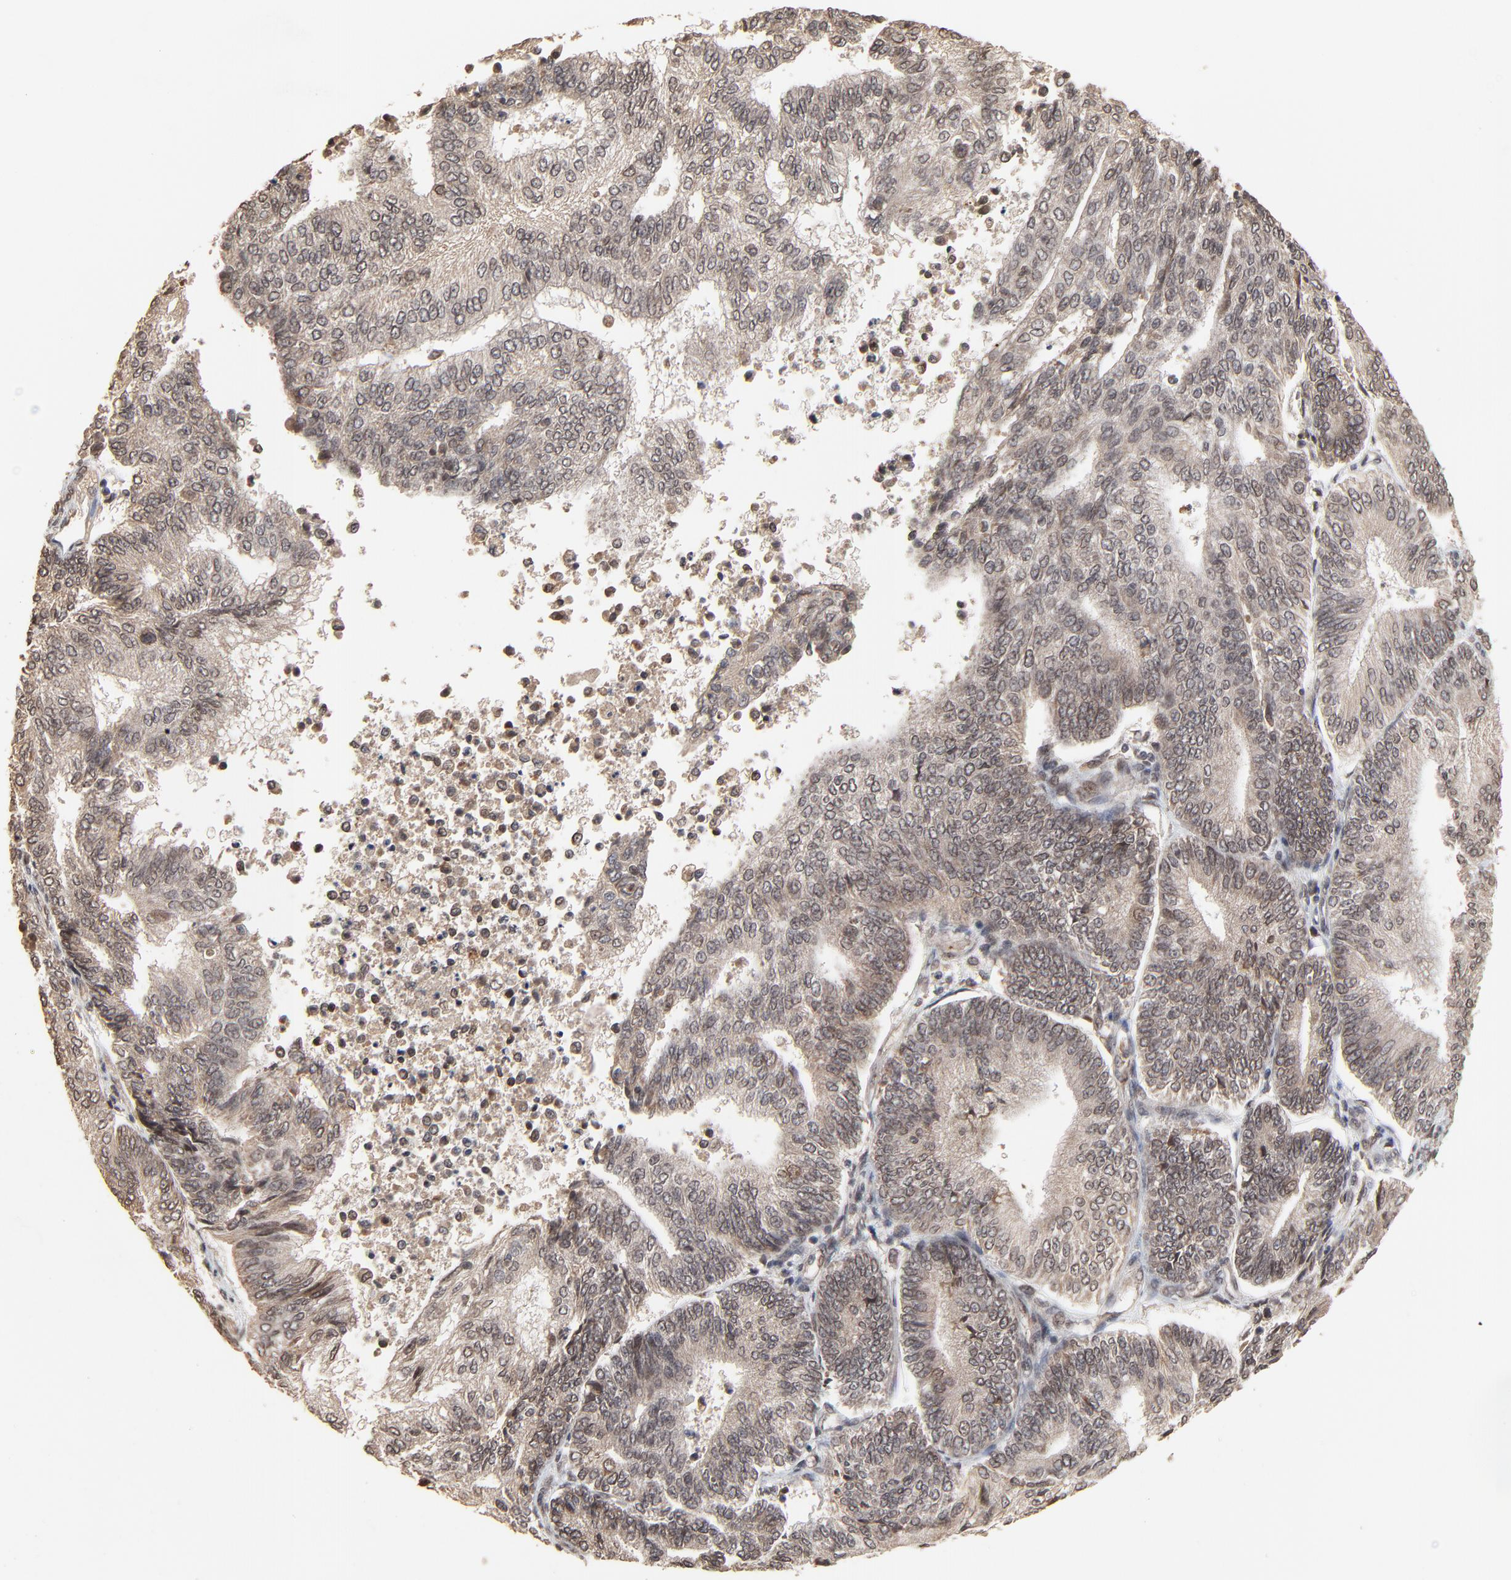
{"staining": {"intensity": "weak", "quantity": ">75%", "location": "cytoplasmic/membranous,nuclear"}, "tissue": "endometrial cancer", "cell_type": "Tumor cells", "image_type": "cancer", "snomed": [{"axis": "morphology", "description": "Adenocarcinoma, NOS"}, {"axis": "topography", "description": "Endometrium"}], "caption": "Immunohistochemistry histopathology image of endometrial adenocarcinoma stained for a protein (brown), which reveals low levels of weak cytoplasmic/membranous and nuclear expression in approximately >75% of tumor cells.", "gene": "FAM227A", "patient": {"sex": "female", "age": 55}}